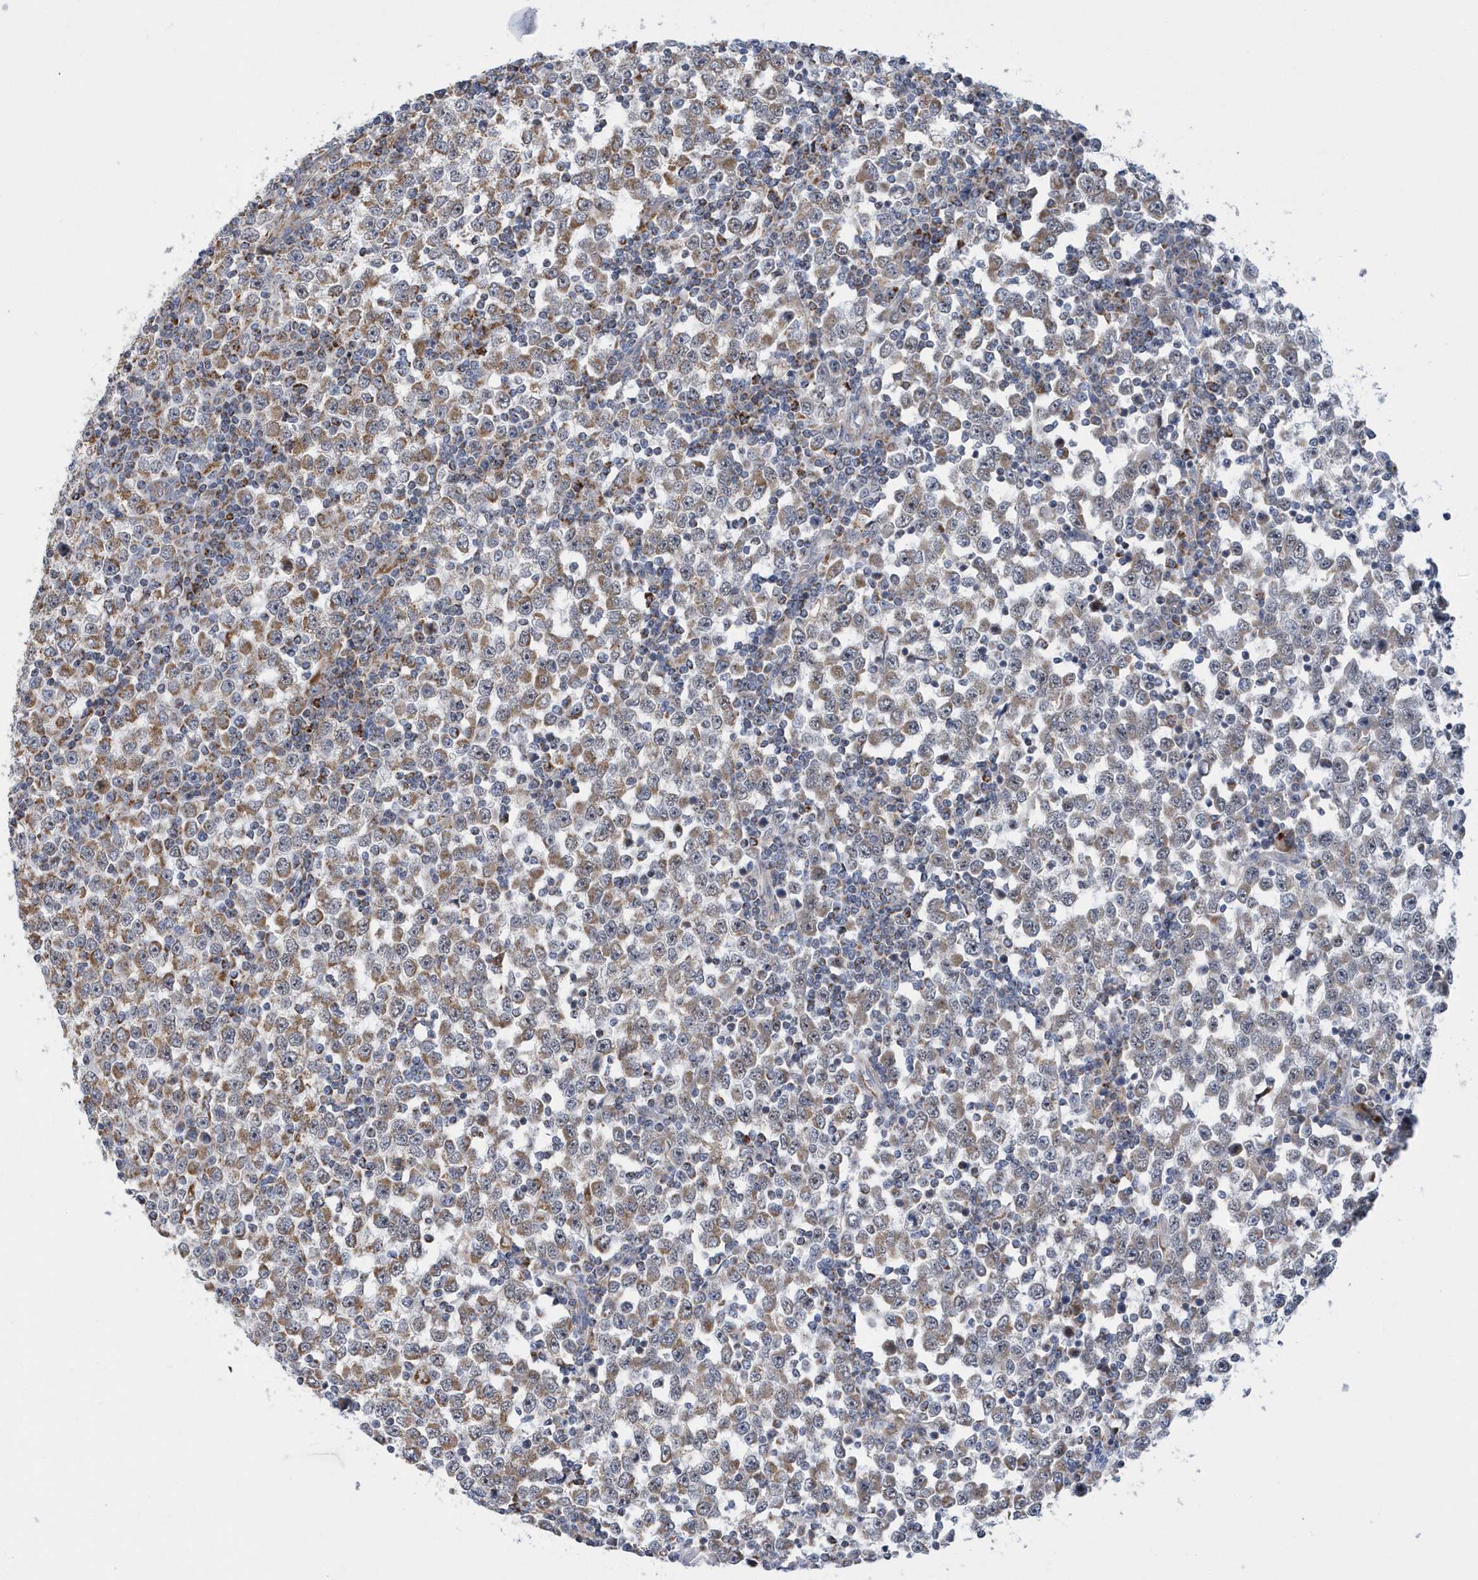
{"staining": {"intensity": "moderate", "quantity": "25%-75%", "location": "cytoplasmic/membranous"}, "tissue": "testis cancer", "cell_type": "Tumor cells", "image_type": "cancer", "snomed": [{"axis": "morphology", "description": "Seminoma, NOS"}, {"axis": "topography", "description": "Testis"}], "caption": "Immunohistochemistry photomicrograph of neoplastic tissue: seminoma (testis) stained using IHC displays medium levels of moderate protein expression localized specifically in the cytoplasmic/membranous of tumor cells, appearing as a cytoplasmic/membranous brown color.", "gene": "VWA5B2", "patient": {"sex": "male", "age": 65}}